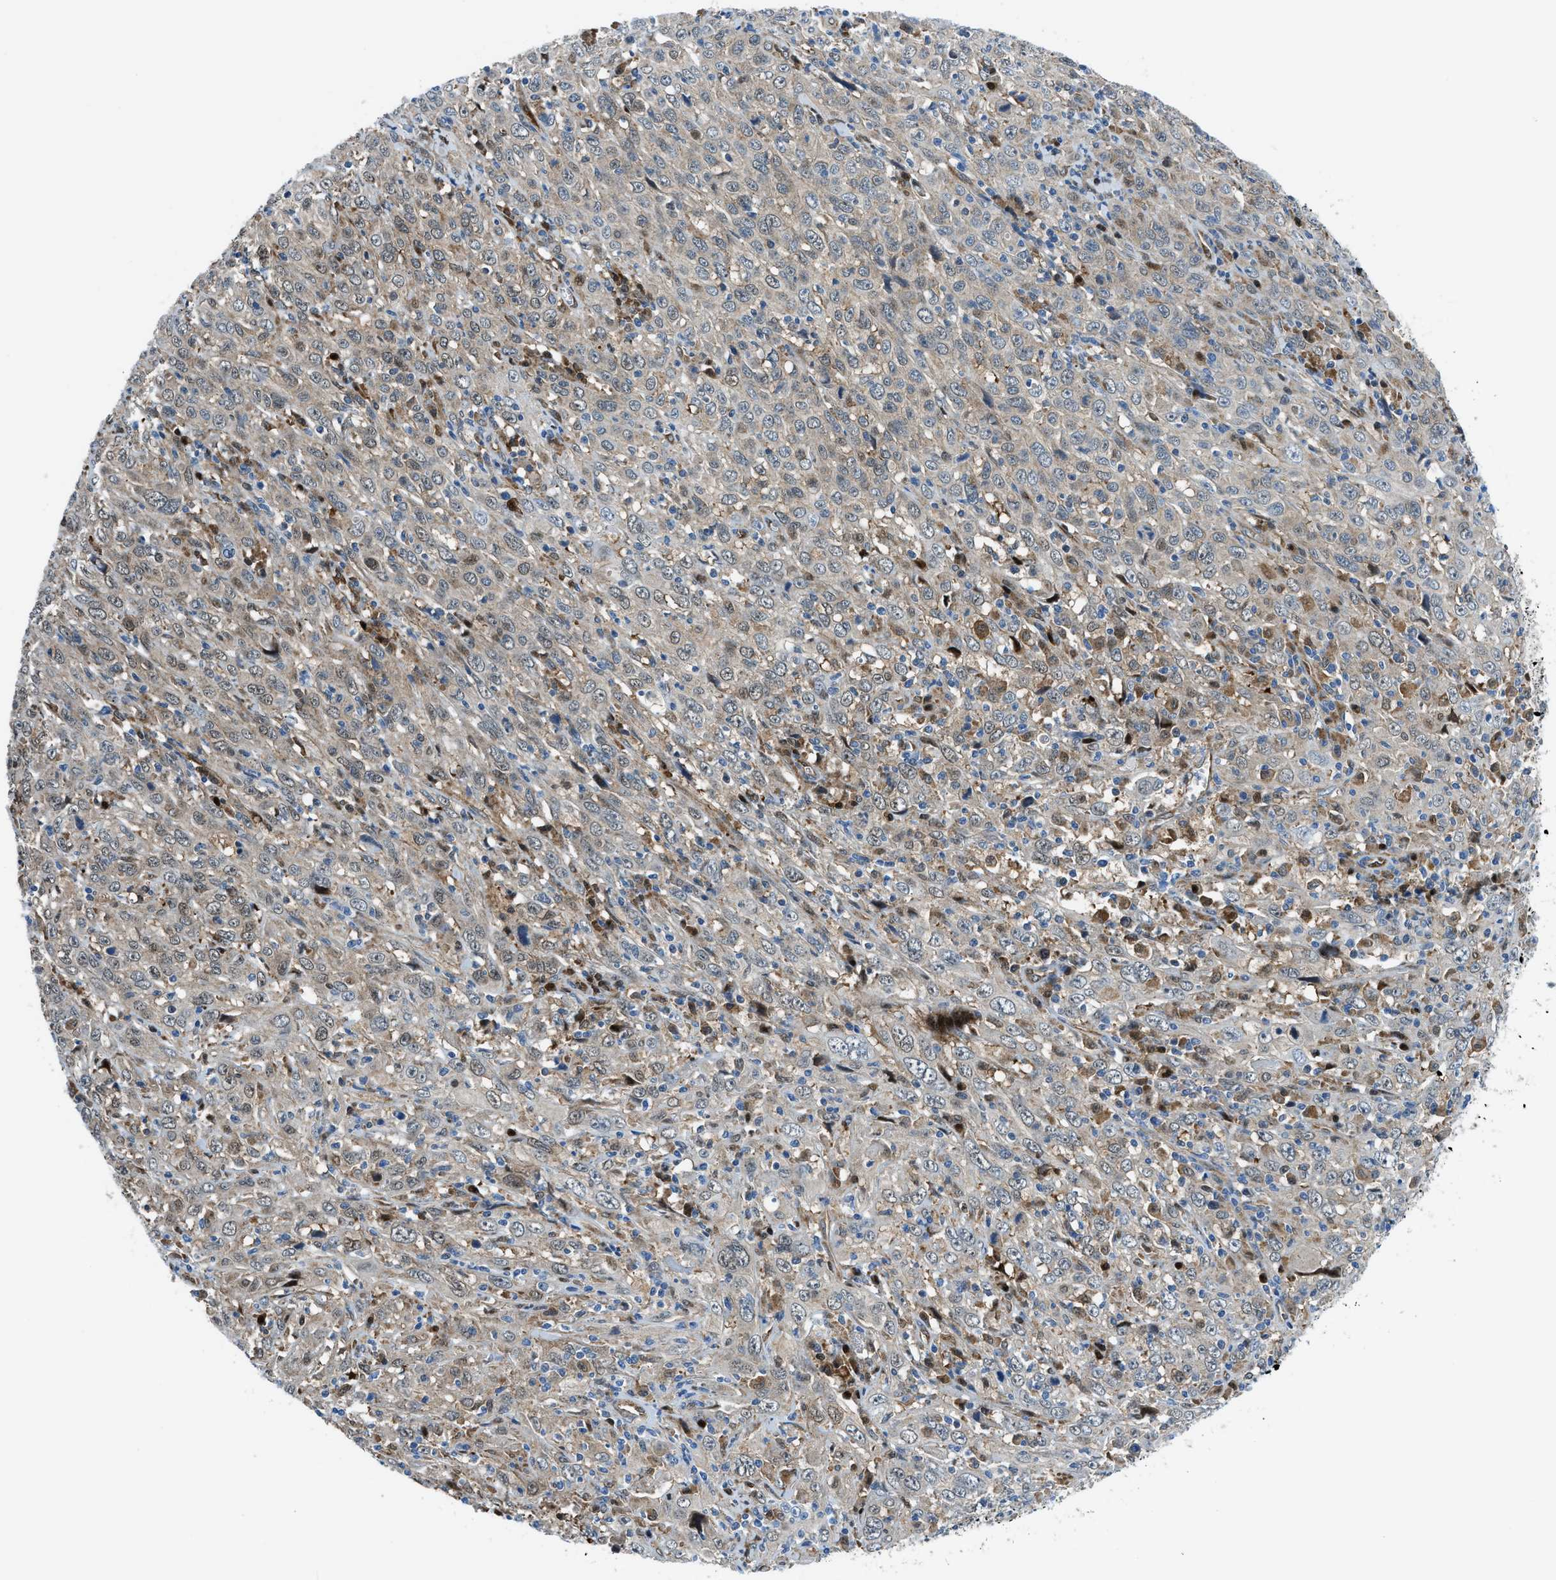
{"staining": {"intensity": "weak", "quantity": ">75%", "location": "cytoplasmic/membranous,nuclear"}, "tissue": "cervical cancer", "cell_type": "Tumor cells", "image_type": "cancer", "snomed": [{"axis": "morphology", "description": "Squamous cell carcinoma, NOS"}, {"axis": "topography", "description": "Cervix"}], "caption": "Squamous cell carcinoma (cervical) tissue shows weak cytoplasmic/membranous and nuclear expression in about >75% of tumor cells, visualized by immunohistochemistry.", "gene": "YWHAE", "patient": {"sex": "female", "age": 46}}